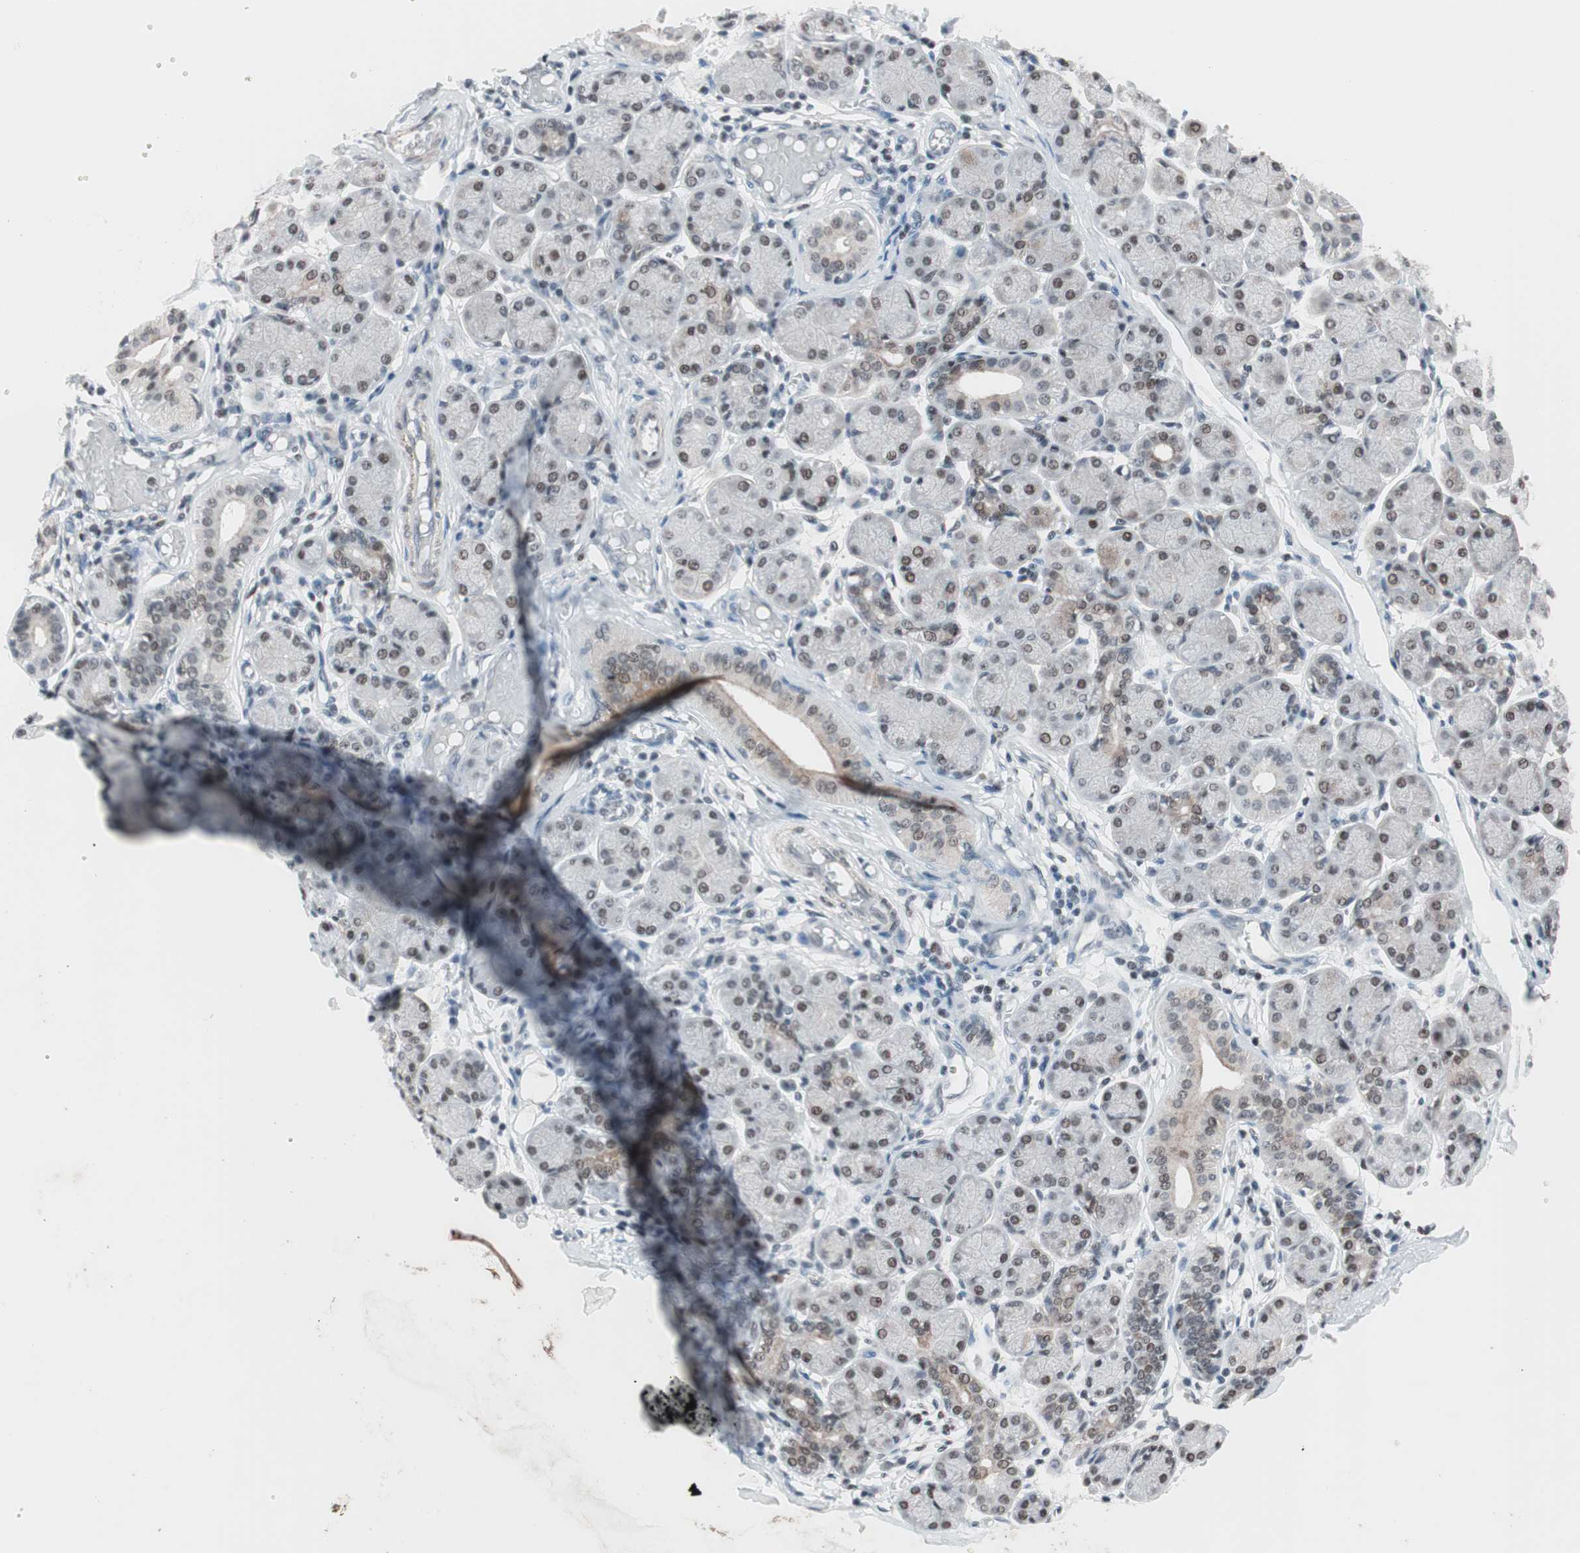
{"staining": {"intensity": "moderate", "quantity": "25%-75%", "location": "nuclear"}, "tissue": "salivary gland", "cell_type": "Glandular cells", "image_type": "normal", "snomed": [{"axis": "morphology", "description": "Normal tissue, NOS"}, {"axis": "topography", "description": "Salivary gland"}], "caption": "Salivary gland stained with DAB immunohistochemistry (IHC) exhibits medium levels of moderate nuclear staining in about 25%-75% of glandular cells.", "gene": "ARID1A", "patient": {"sex": "female", "age": 24}}